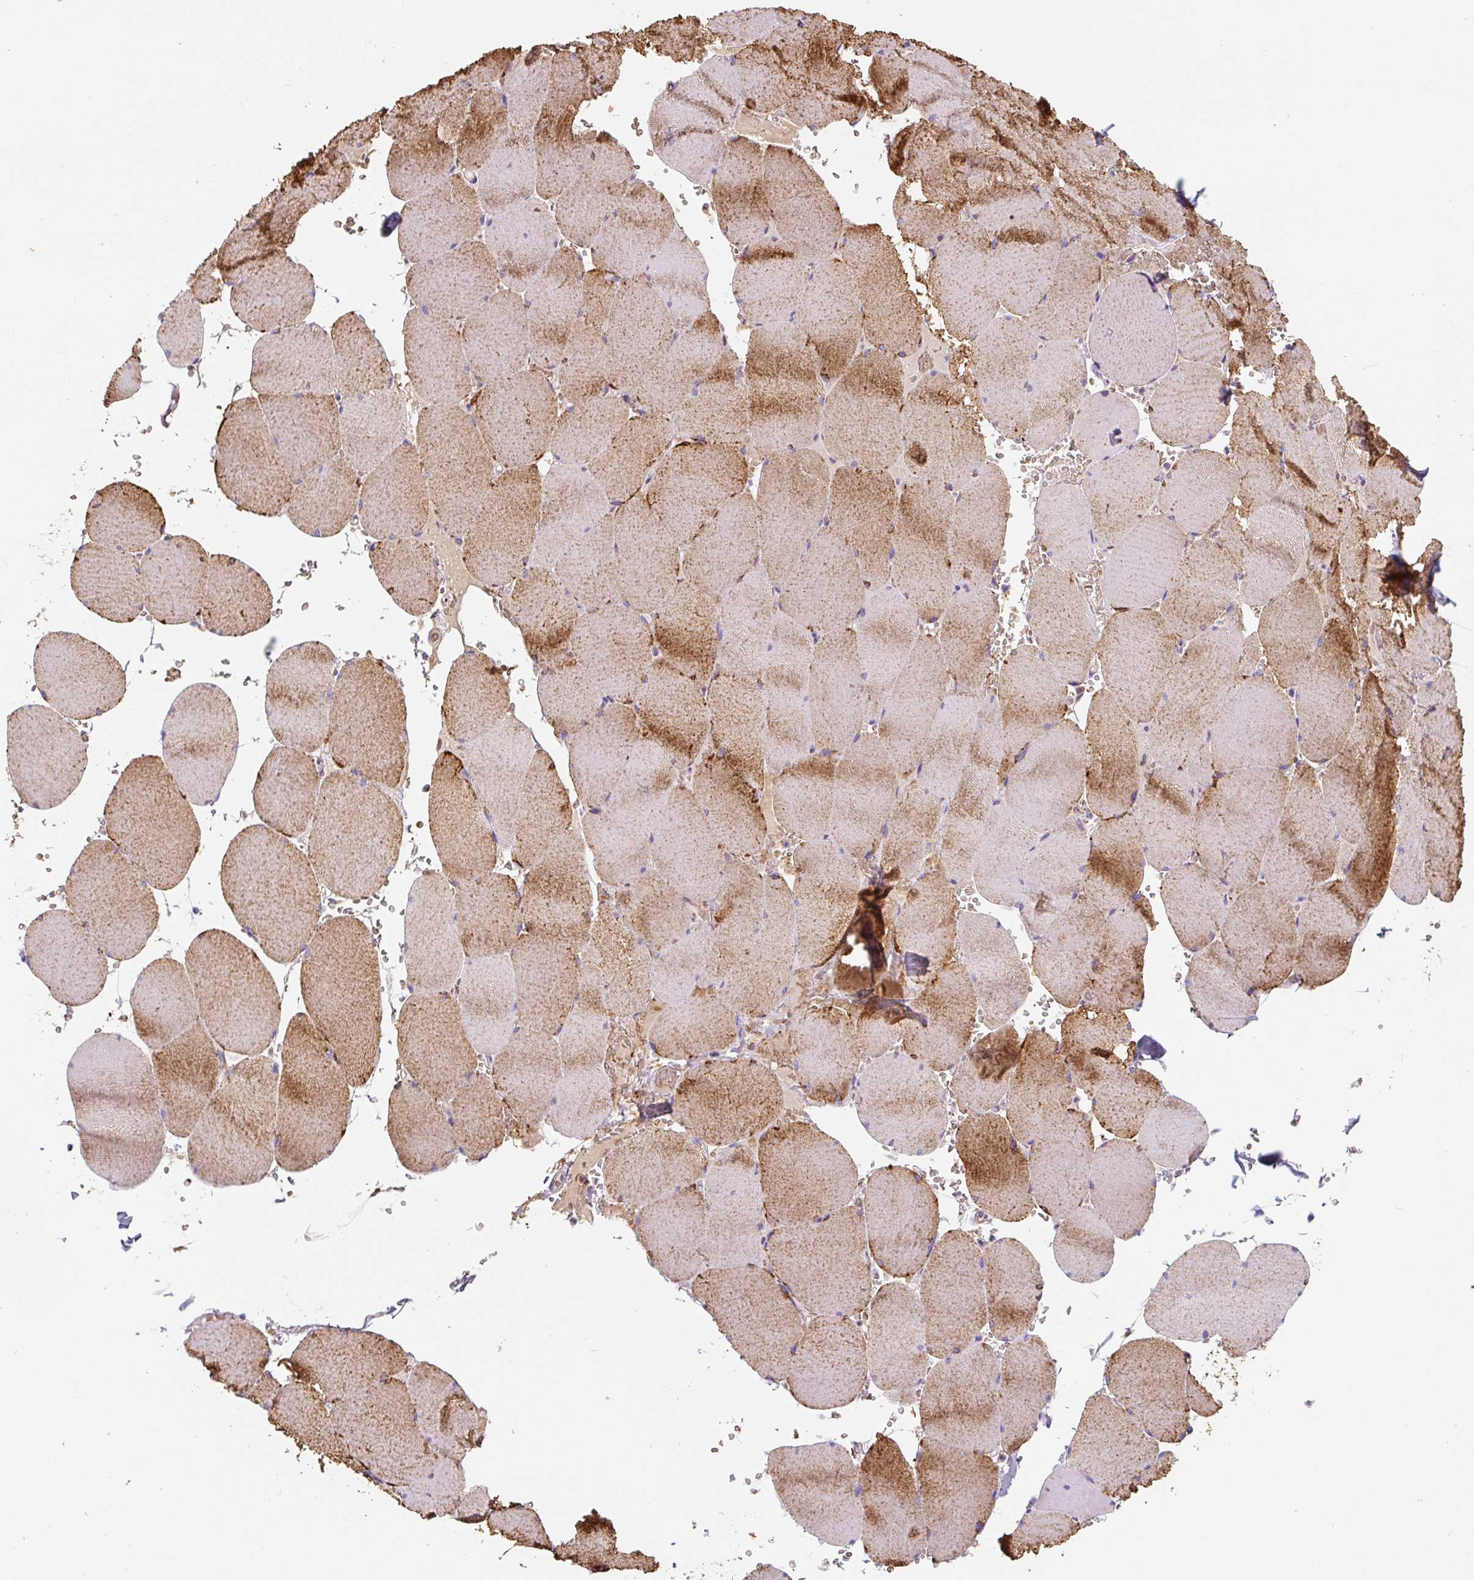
{"staining": {"intensity": "moderate", "quantity": ">75%", "location": "cytoplasmic/membranous"}, "tissue": "skeletal muscle", "cell_type": "Myocytes", "image_type": "normal", "snomed": [{"axis": "morphology", "description": "Normal tissue, NOS"}, {"axis": "topography", "description": "Skeletal muscle"}, {"axis": "topography", "description": "Head-Neck"}], "caption": "Protein staining exhibits moderate cytoplasmic/membranous expression in approximately >75% of myocytes in benign skeletal muscle.", "gene": "MT", "patient": {"sex": "male", "age": 66}}